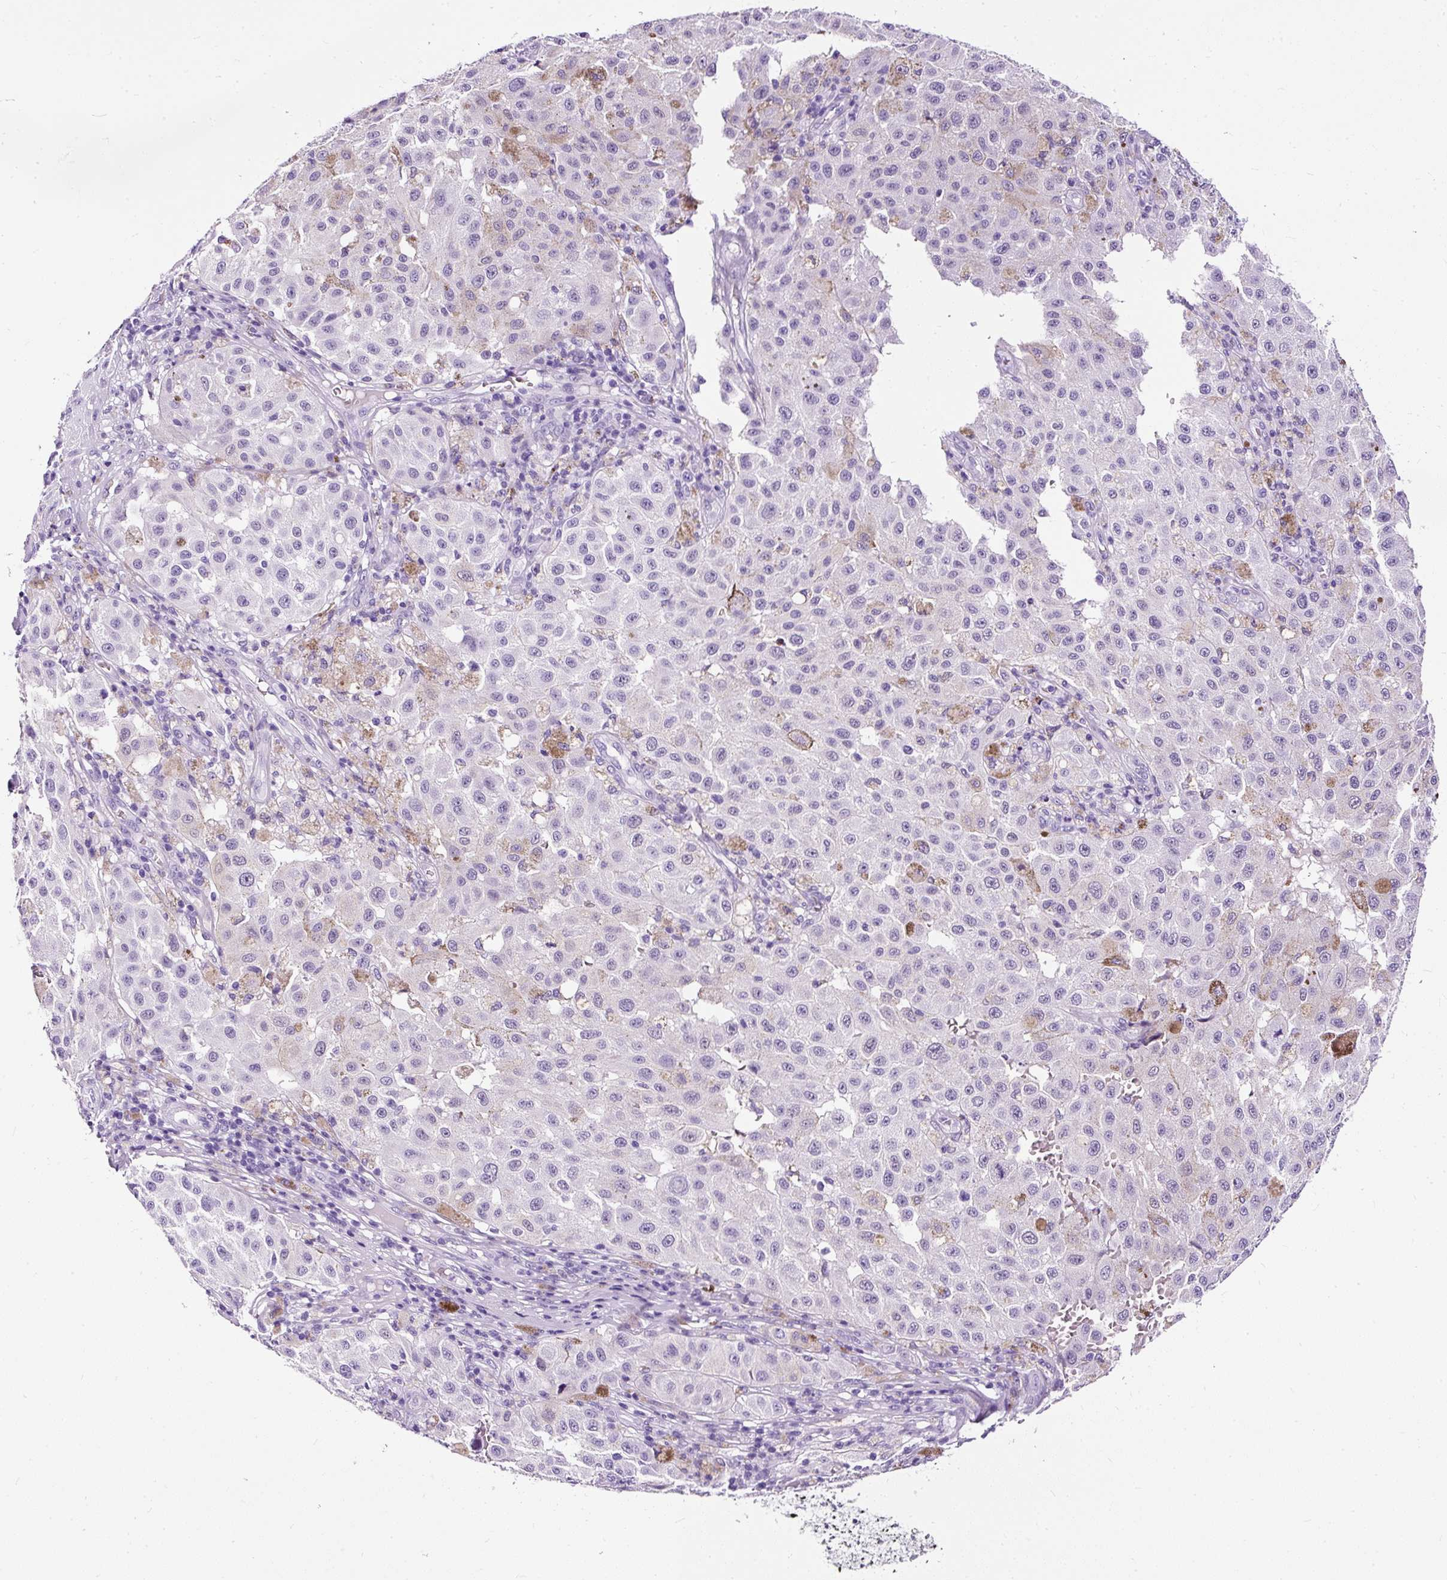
{"staining": {"intensity": "negative", "quantity": "none", "location": "none"}, "tissue": "melanoma", "cell_type": "Tumor cells", "image_type": "cancer", "snomed": [{"axis": "morphology", "description": "Malignant melanoma, NOS"}, {"axis": "topography", "description": "Skin"}], "caption": "There is no significant staining in tumor cells of melanoma.", "gene": "NTS", "patient": {"sex": "female", "age": 64}}